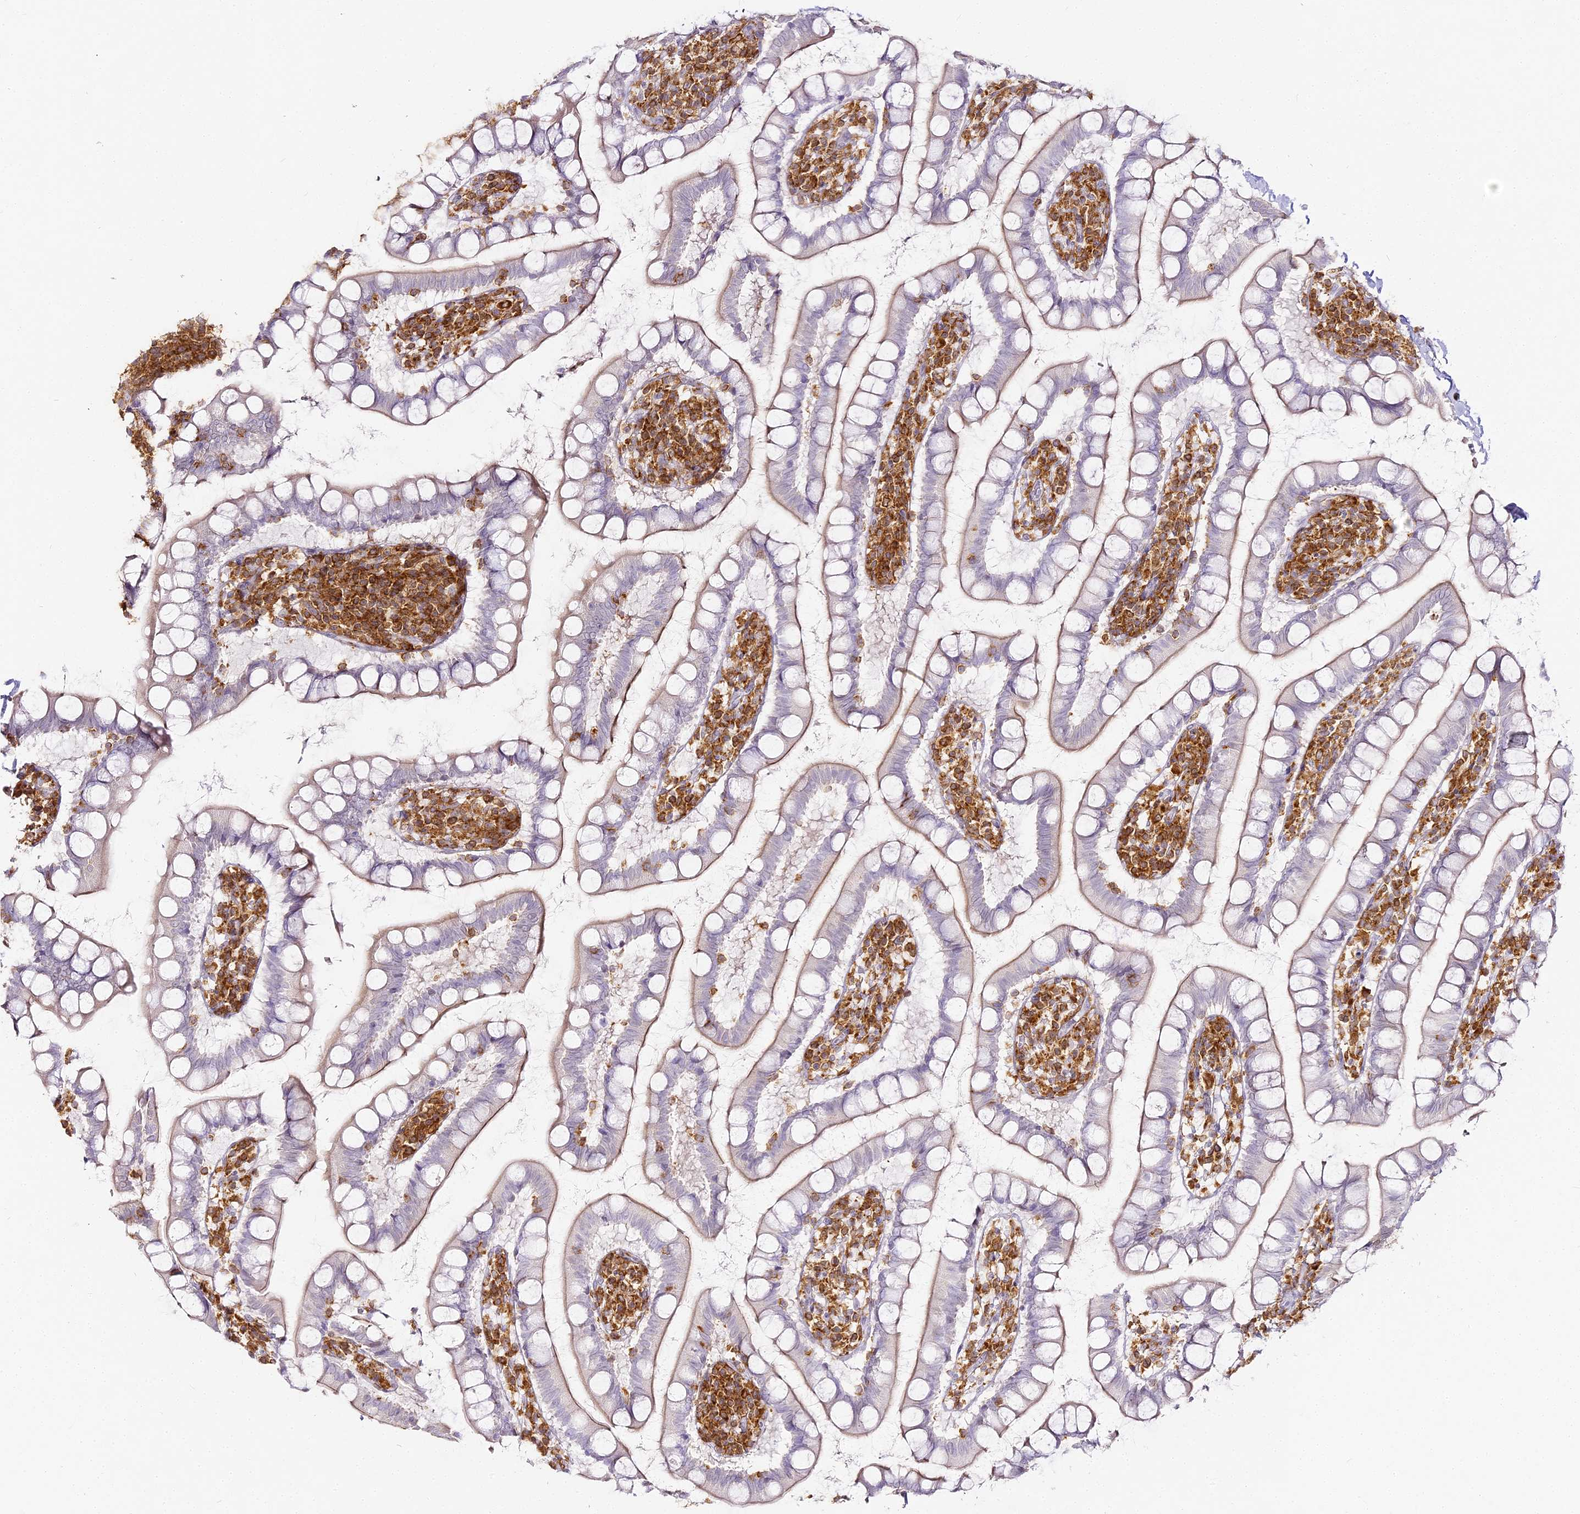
{"staining": {"intensity": "negative", "quantity": "none", "location": "none"}, "tissue": "small intestine", "cell_type": "Glandular cells", "image_type": "normal", "snomed": [{"axis": "morphology", "description": "Normal tissue, NOS"}, {"axis": "topography", "description": "Small intestine"}], "caption": "IHC of benign human small intestine displays no expression in glandular cells. (DAB (3,3'-diaminobenzidine) immunohistochemistry, high magnification).", "gene": "DOCK2", "patient": {"sex": "female", "age": 84}}